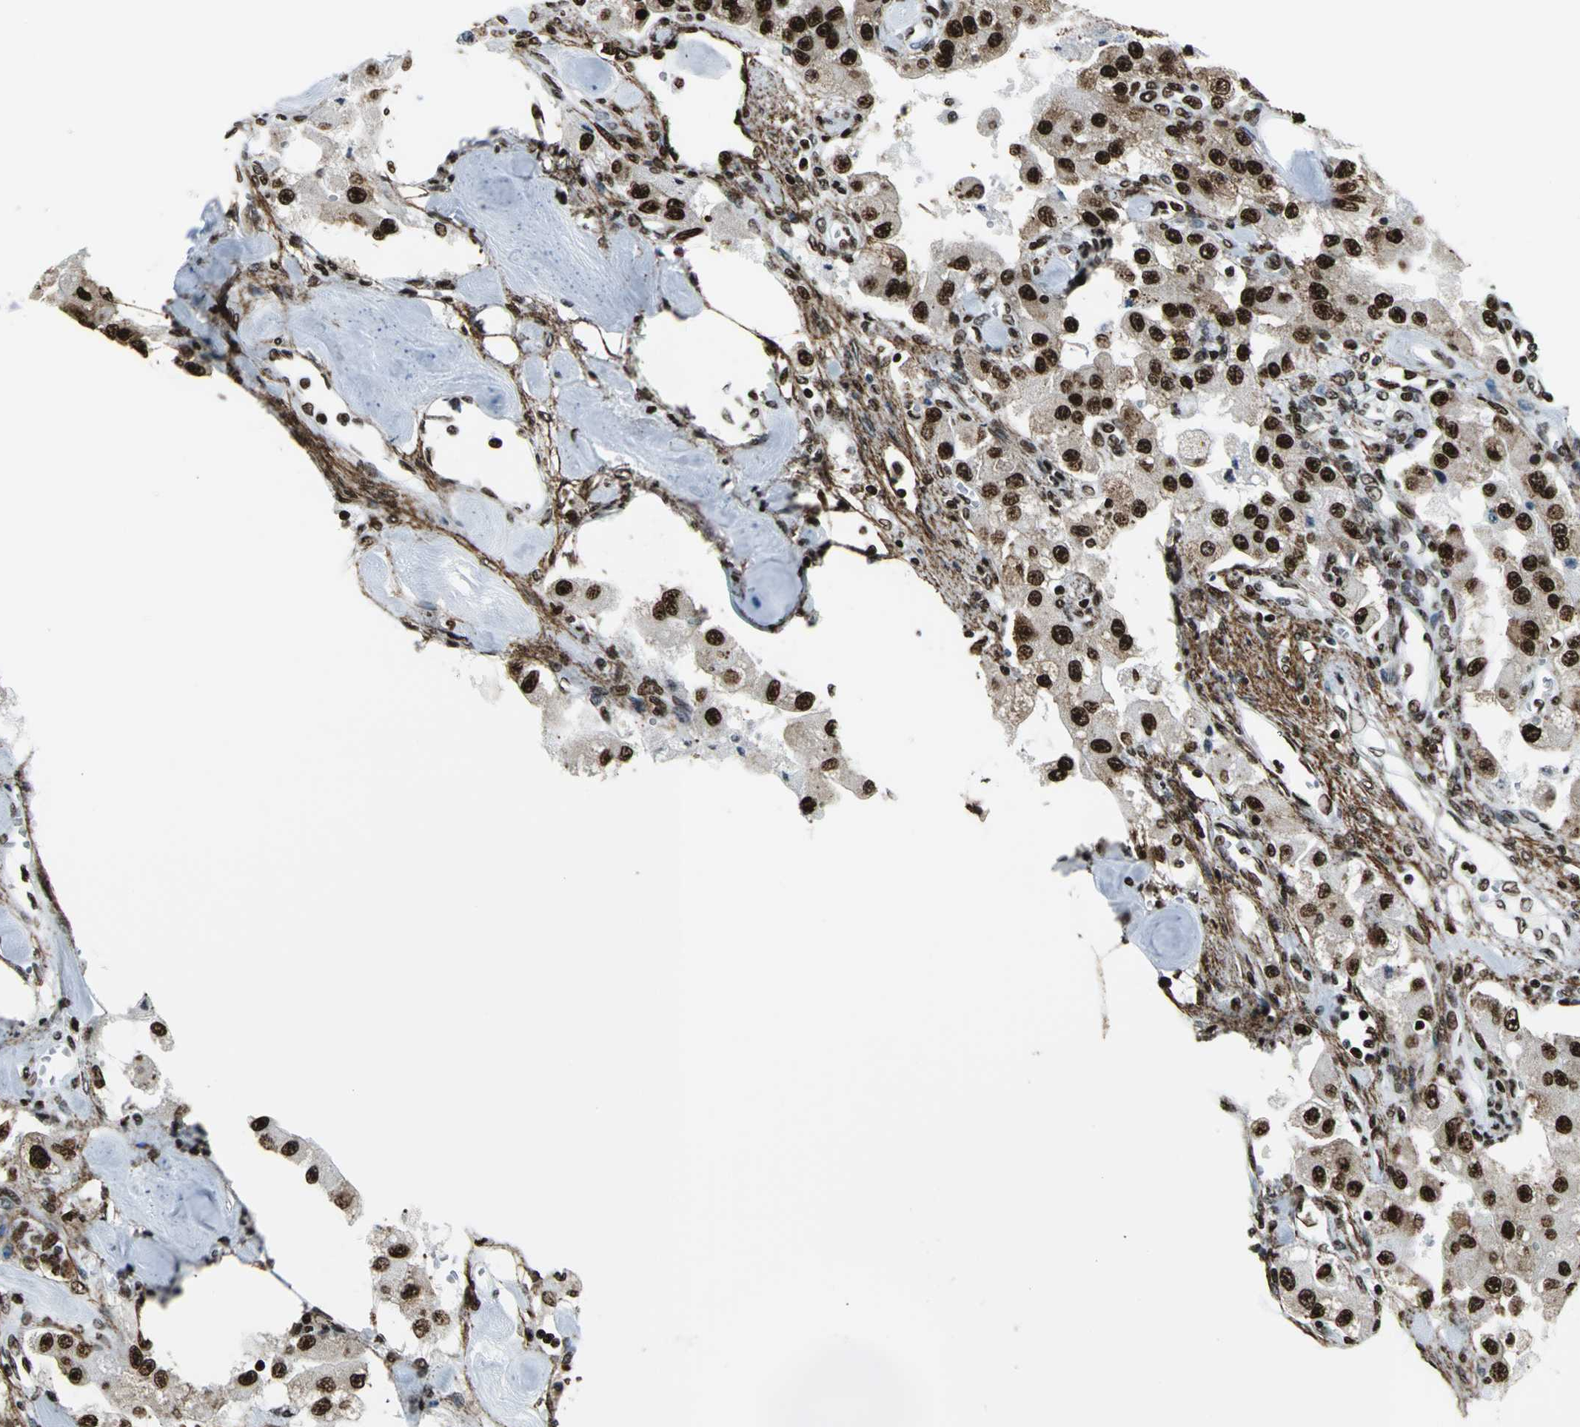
{"staining": {"intensity": "strong", "quantity": ">75%", "location": "nuclear"}, "tissue": "carcinoid", "cell_type": "Tumor cells", "image_type": "cancer", "snomed": [{"axis": "morphology", "description": "Carcinoid, malignant, NOS"}, {"axis": "topography", "description": "Pancreas"}], "caption": "IHC (DAB) staining of human carcinoid exhibits strong nuclear protein expression in approximately >75% of tumor cells.", "gene": "APEX1", "patient": {"sex": "male", "age": 41}}